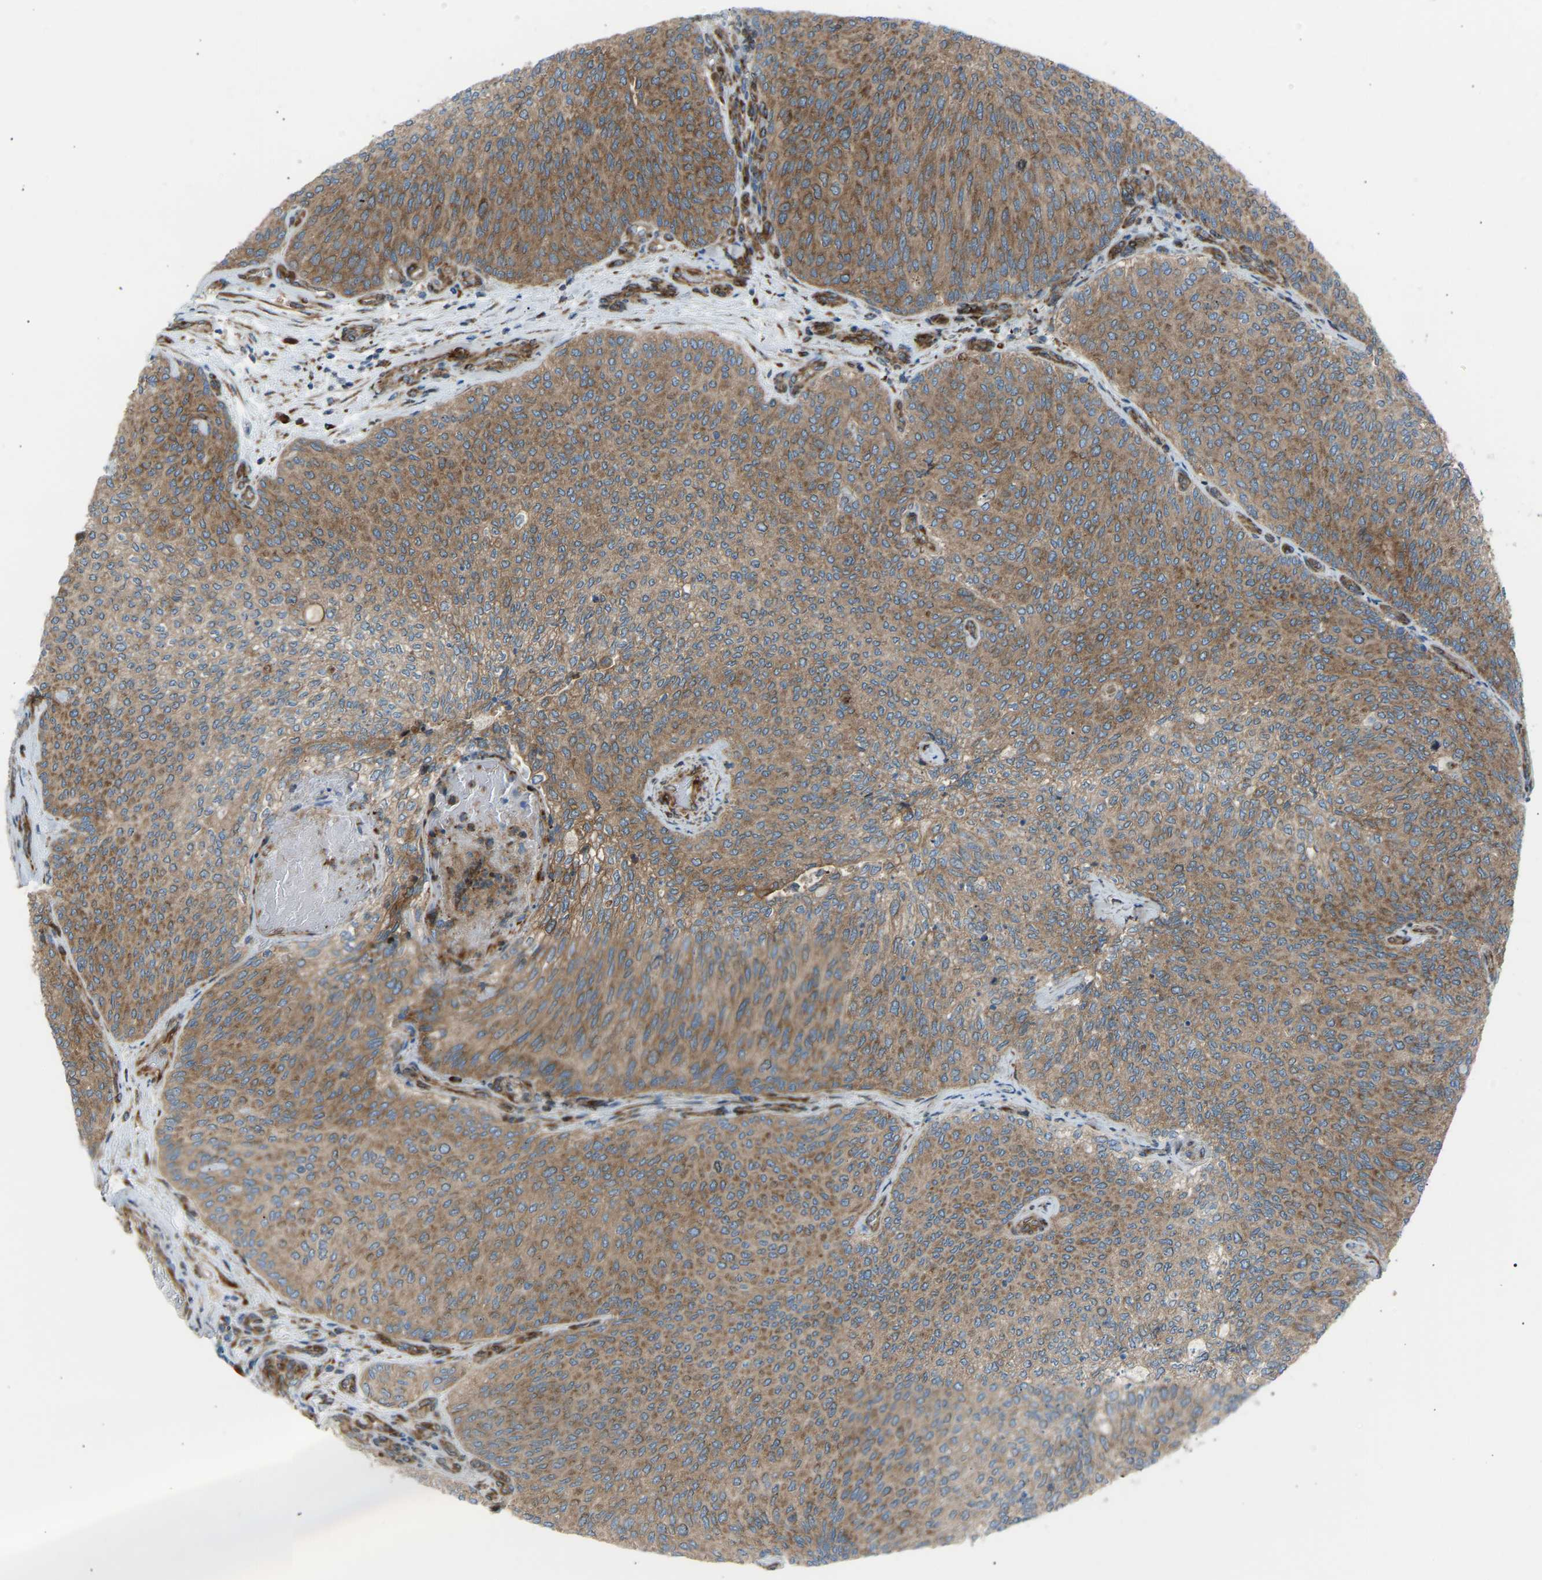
{"staining": {"intensity": "moderate", "quantity": ">75%", "location": "cytoplasmic/membranous"}, "tissue": "urothelial cancer", "cell_type": "Tumor cells", "image_type": "cancer", "snomed": [{"axis": "morphology", "description": "Urothelial carcinoma, Low grade"}, {"axis": "topography", "description": "Urinary bladder"}], "caption": "A medium amount of moderate cytoplasmic/membranous expression is appreciated in about >75% of tumor cells in urothelial carcinoma (low-grade) tissue.", "gene": "VPS41", "patient": {"sex": "female", "age": 79}}